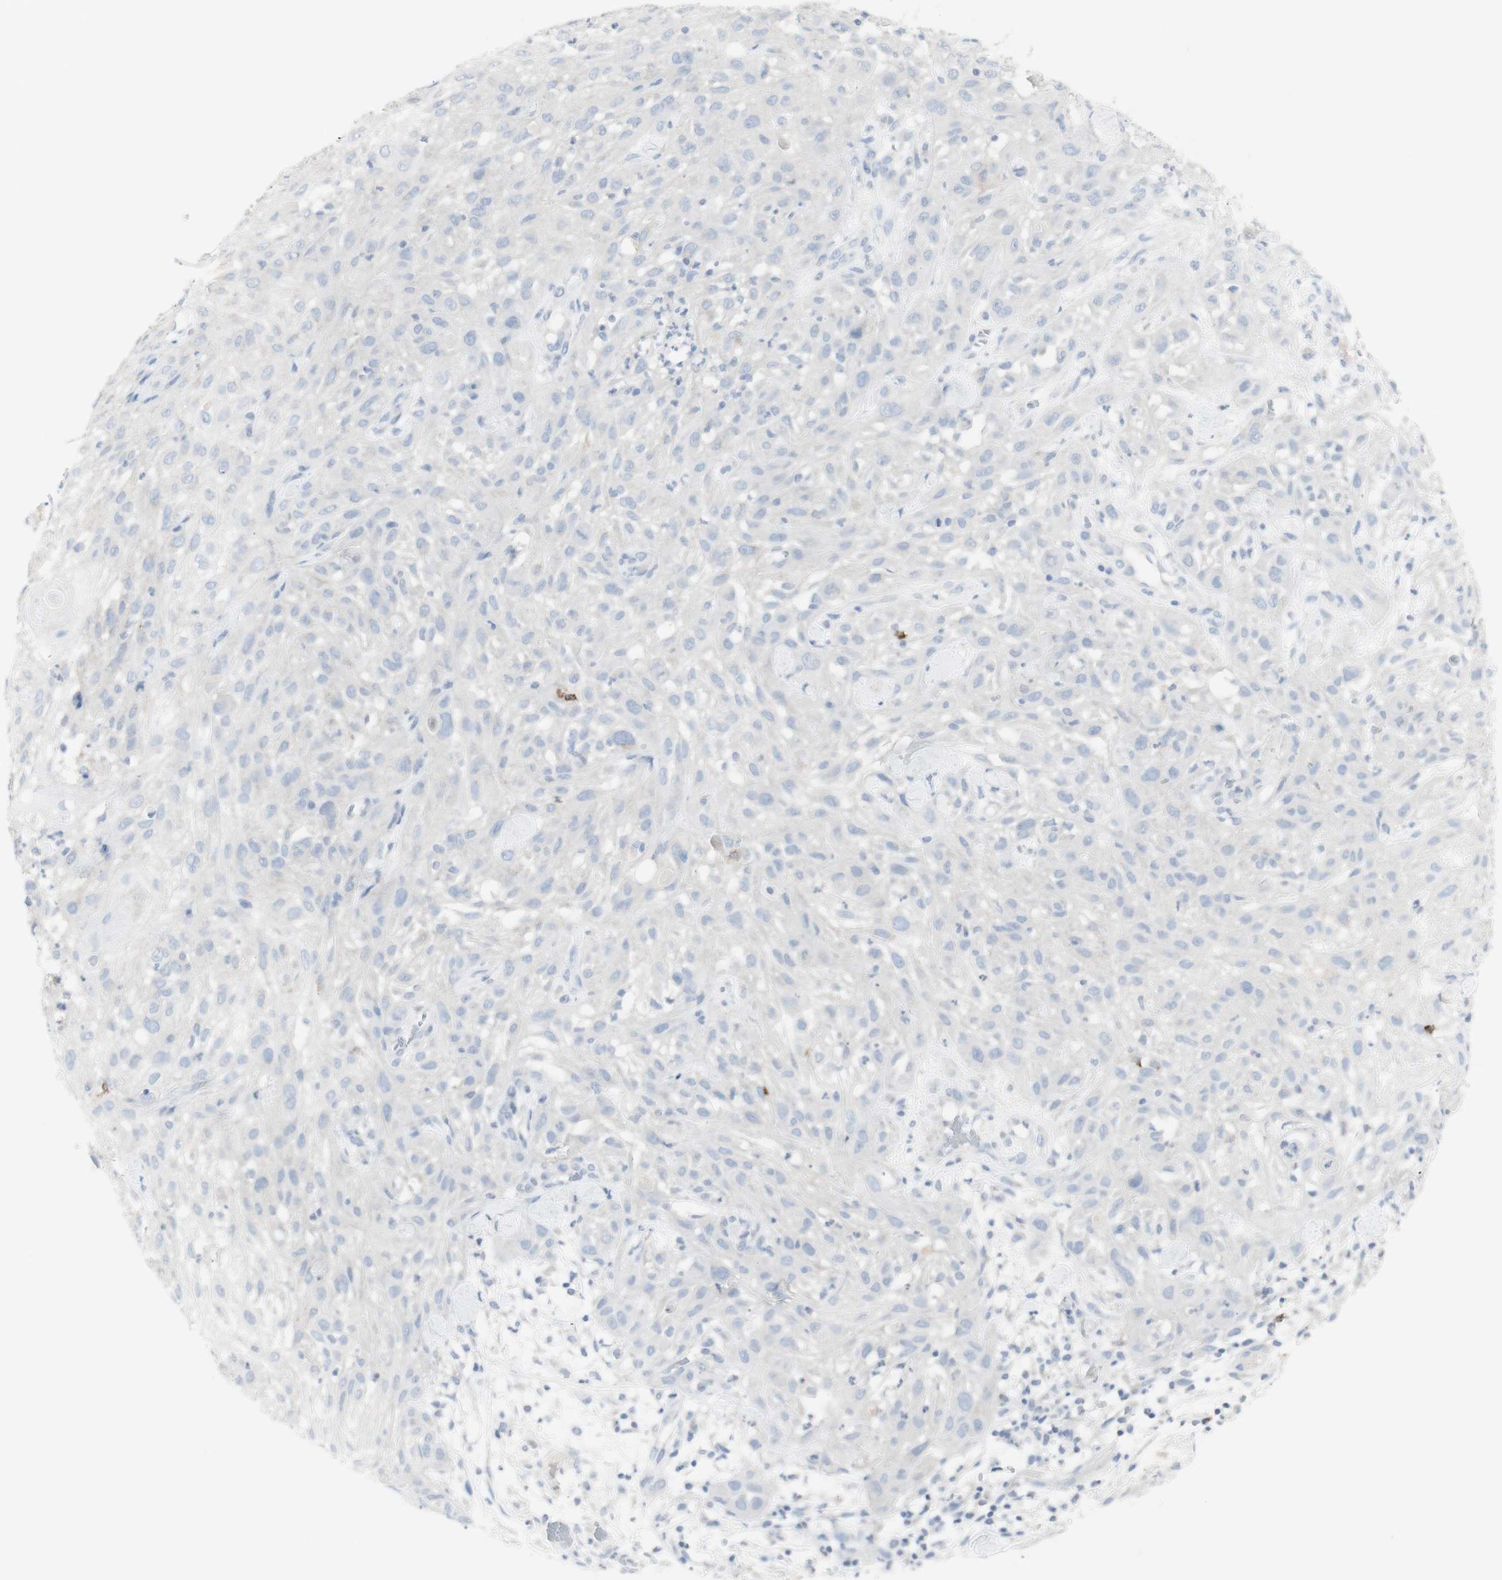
{"staining": {"intensity": "negative", "quantity": "none", "location": "none"}, "tissue": "skin cancer", "cell_type": "Tumor cells", "image_type": "cancer", "snomed": [{"axis": "morphology", "description": "Squamous cell carcinoma, NOS"}, {"axis": "topography", "description": "Skin"}], "caption": "High magnification brightfield microscopy of skin squamous cell carcinoma stained with DAB (3,3'-diaminobenzidine) (brown) and counterstained with hematoxylin (blue): tumor cells show no significant expression.", "gene": "CD207", "patient": {"sex": "male", "age": 75}}